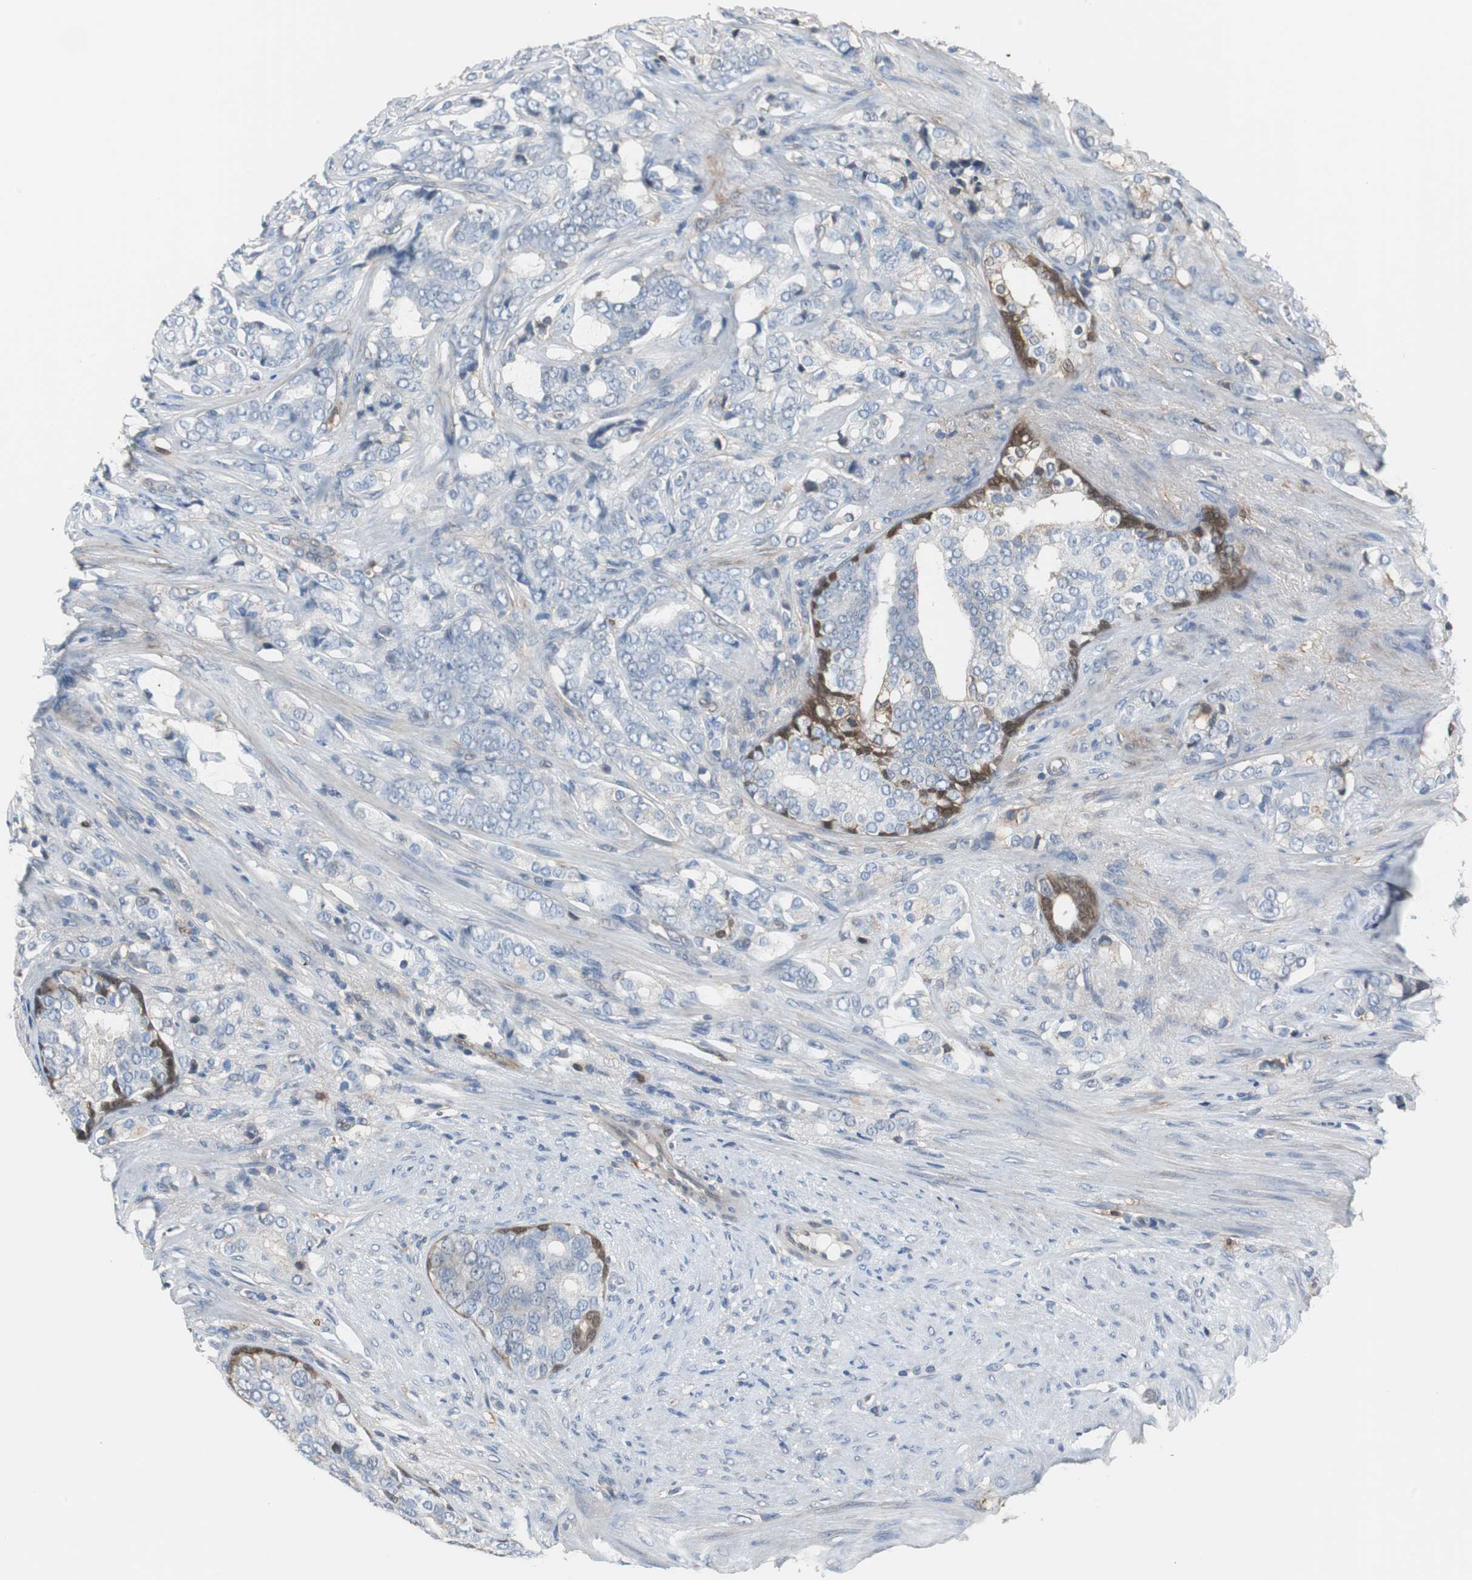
{"staining": {"intensity": "negative", "quantity": "none", "location": "none"}, "tissue": "prostate cancer", "cell_type": "Tumor cells", "image_type": "cancer", "snomed": [{"axis": "morphology", "description": "Adenocarcinoma, Low grade"}, {"axis": "topography", "description": "Prostate"}], "caption": "Tumor cells show no significant expression in prostate low-grade adenocarcinoma. Nuclei are stained in blue.", "gene": "ANXA4", "patient": {"sex": "male", "age": 58}}